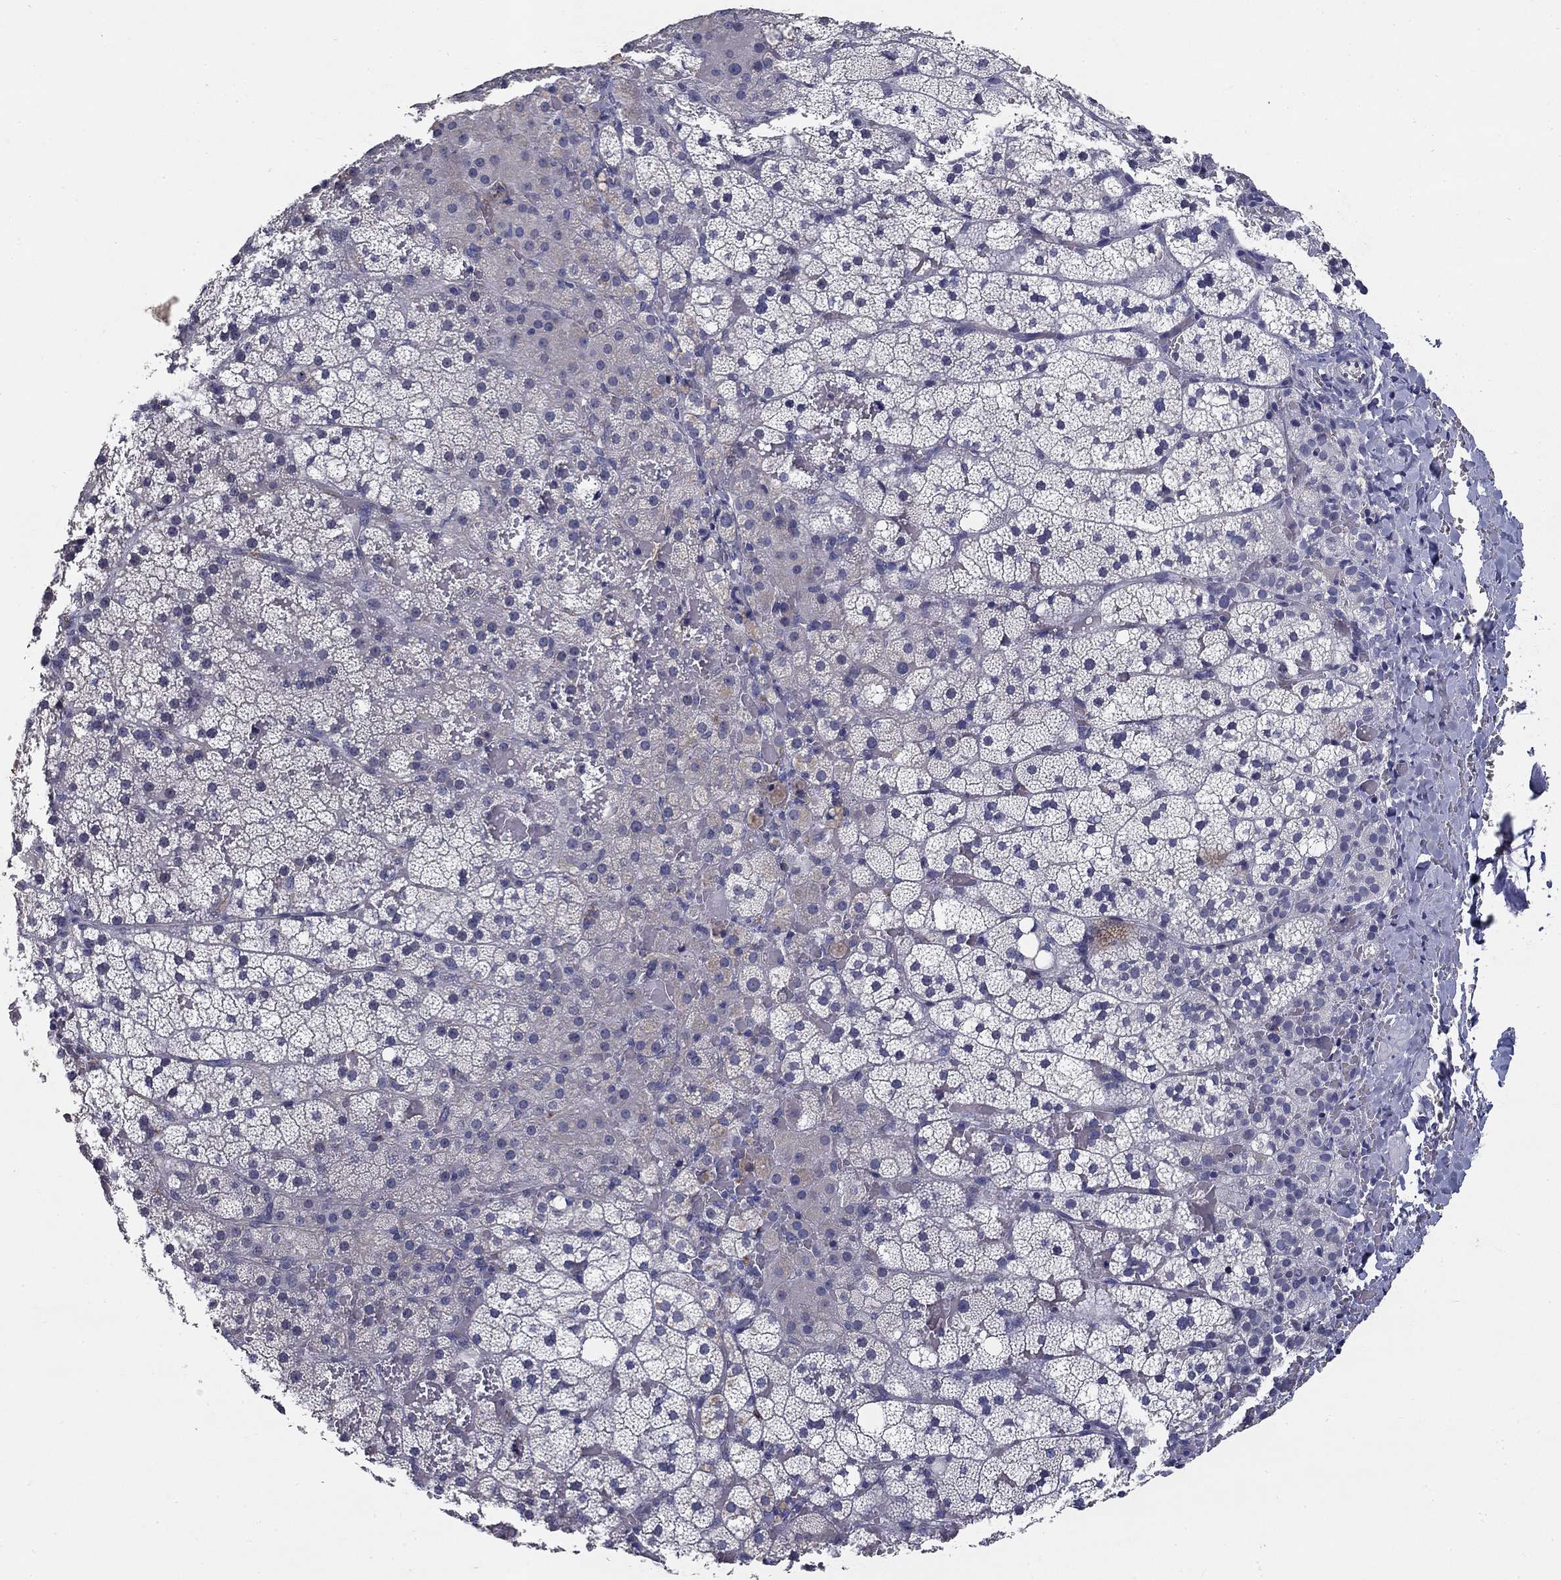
{"staining": {"intensity": "negative", "quantity": "none", "location": "none"}, "tissue": "adrenal gland", "cell_type": "Glandular cells", "image_type": "normal", "snomed": [{"axis": "morphology", "description": "Normal tissue, NOS"}, {"axis": "topography", "description": "Adrenal gland"}], "caption": "This image is of unremarkable adrenal gland stained with immunohistochemistry to label a protein in brown with the nuclei are counter-stained blue. There is no staining in glandular cells.", "gene": "CD274", "patient": {"sex": "male", "age": 53}}